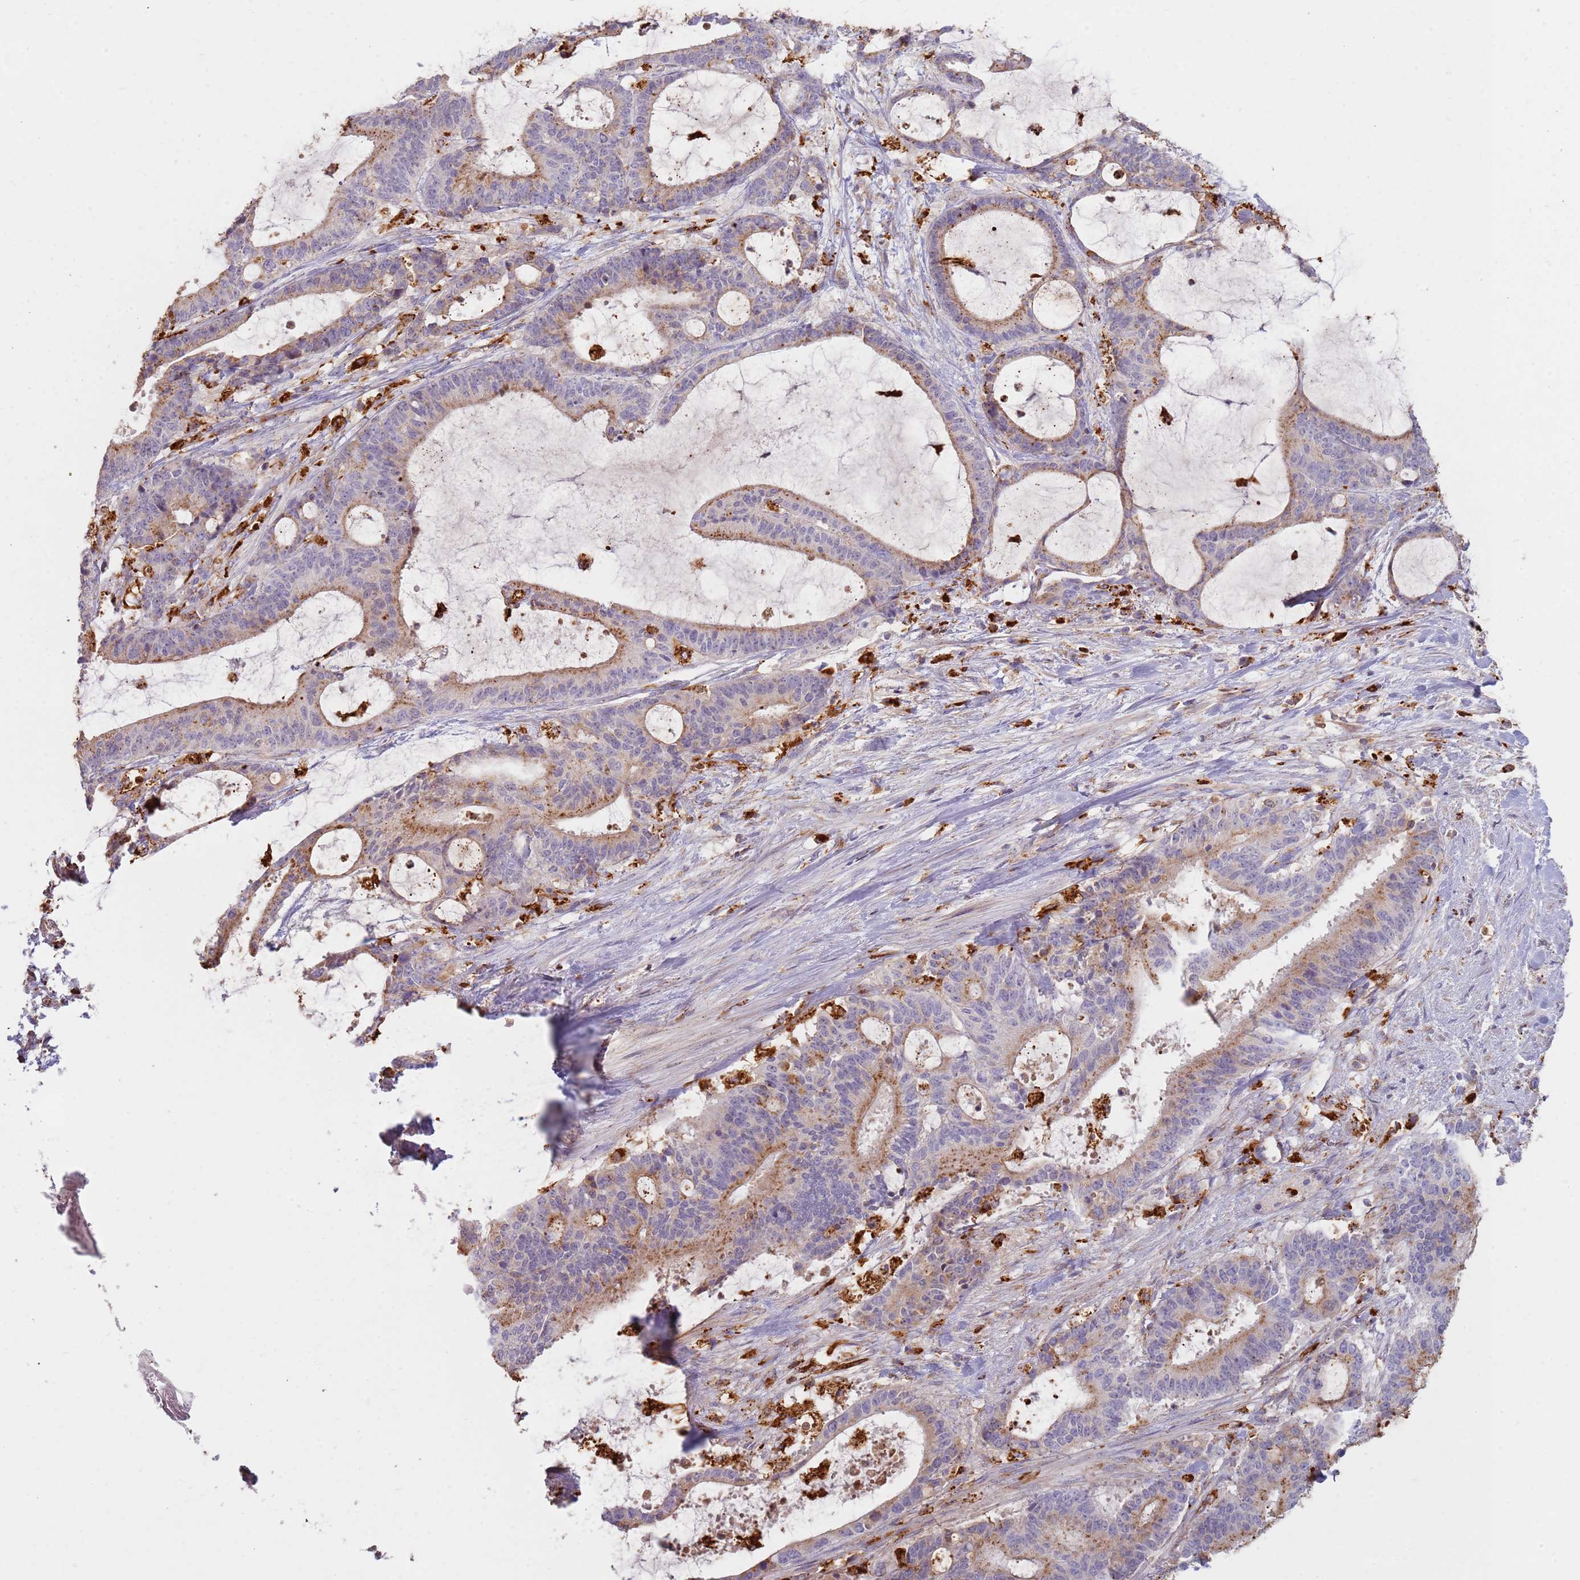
{"staining": {"intensity": "moderate", "quantity": "25%-75%", "location": "cytoplasmic/membranous"}, "tissue": "liver cancer", "cell_type": "Tumor cells", "image_type": "cancer", "snomed": [{"axis": "morphology", "description": "Normal tissue, NOS"}, {"axis": "morphology", "description": "Cholangiocarcinoma"}, {"axis": "topography", "description": "Liver"}, {"axis": "topography", "description": "Peripheral nerve tissue"}], "caption": "Protein analysis of liver cancer tissue reveals moderate cytoplasmic/membranous expression in about 25%-75% of tumor cells.", "gene": "TMEM229B", "patient": {"sex": "female", "age": 73}}